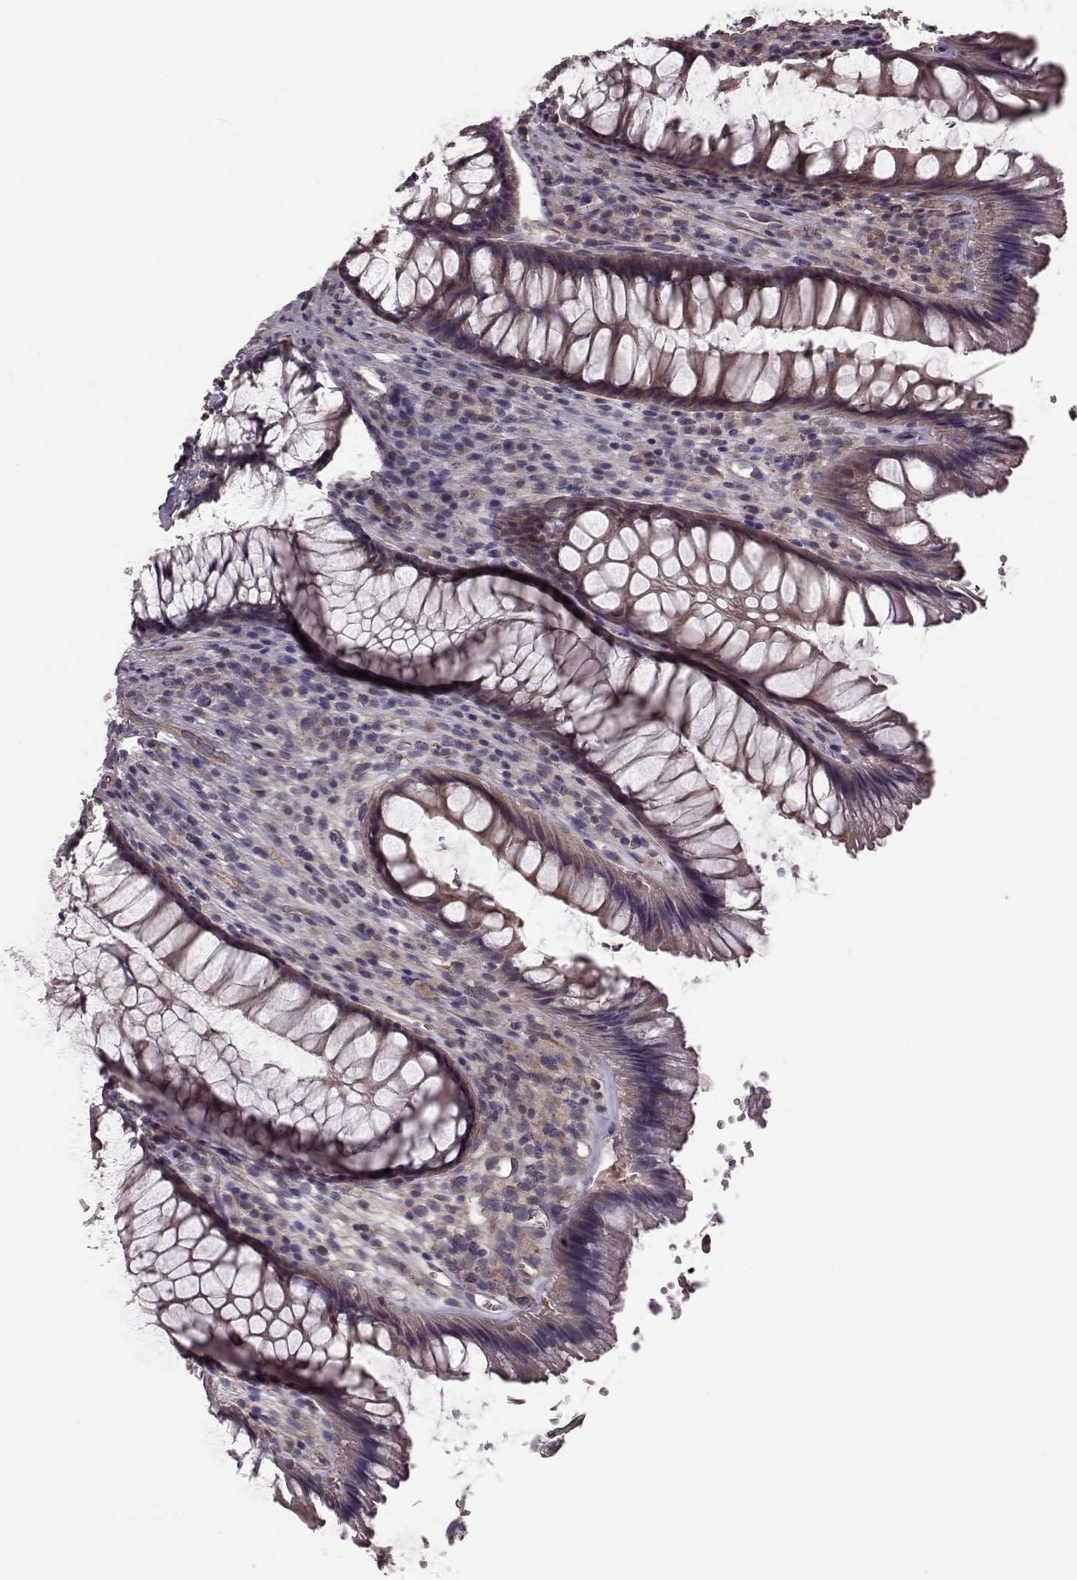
{"staining": {"intensity": "weak", "quantity": ">75%", "location": "cytoplasmic/membranous"}, "tissue": "rectum", "cell_type": "Glandular cells", "image_type": "normal", "snomed": [{"axis": "morphology", "description": "Normal tissue, NOS"}, {"axis": "topography", "description": "Smooth muscle"}, {"axis": "topography", "description": "Rectum"}], "caption": "Immunohistochemical staining of normal rectum reveals >75% levels of weak cytoplasmic/membranous protein staining in about >75% of glandular cells.", "gene": "NTF3", "patient": {"sex": "male", "age": 53}}